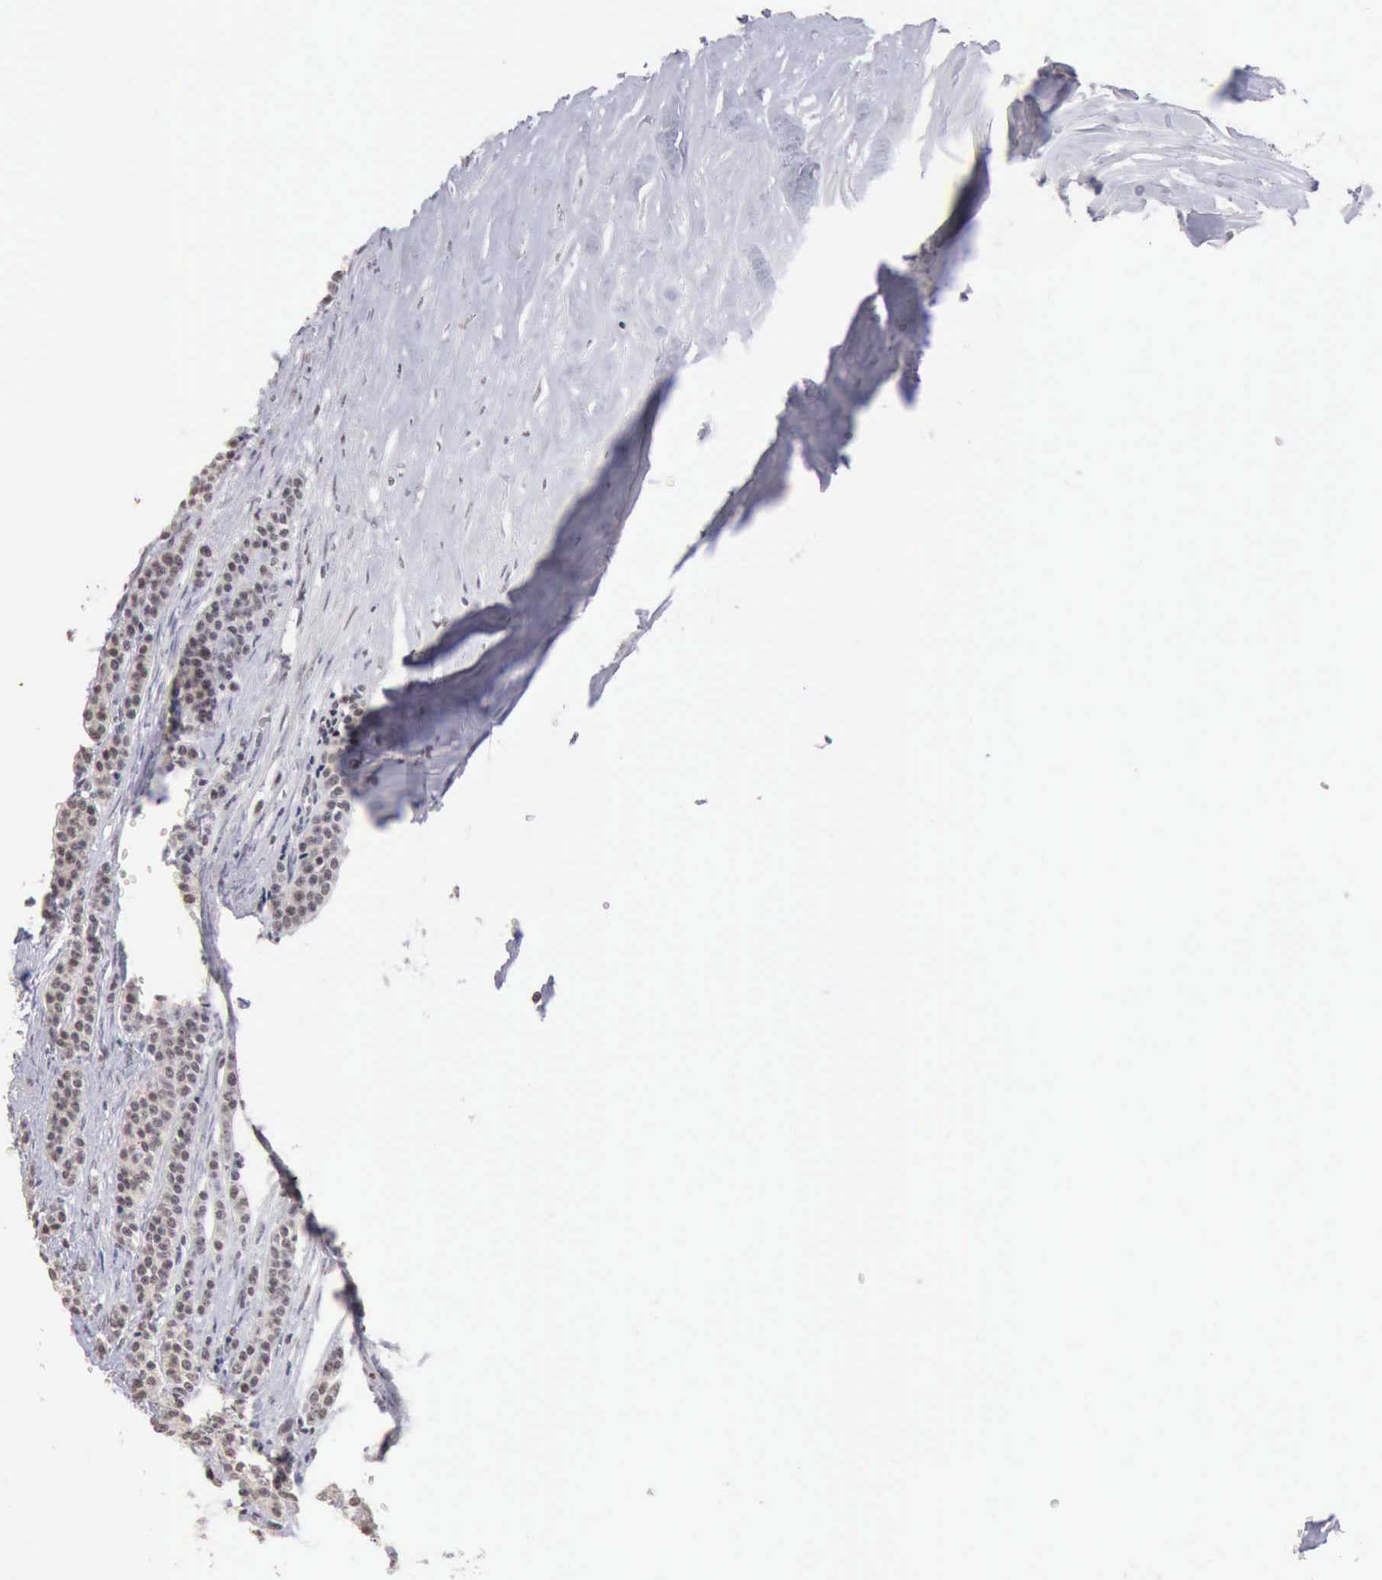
{"staining": {"intensity": "weak", "quantity": "25%-75%", "location": "nuclear"}, "tissue": "carcinoid", "cell_type": "Tumor cells", "image_type": "cancer", "snomed": [{"axis": "morphology", "description": "Carcinoid, malignant, NOS"}, {"axis": "topography", "description": "Small intestine"}], "caption": "About 25%-75% of tumor cells in human malignant carcinoid display weak nuclear protein expression as visualized by brown immunohistochemical staining.", "gene": "TAF1", "patient": {"sex": "male", "age": 63}}